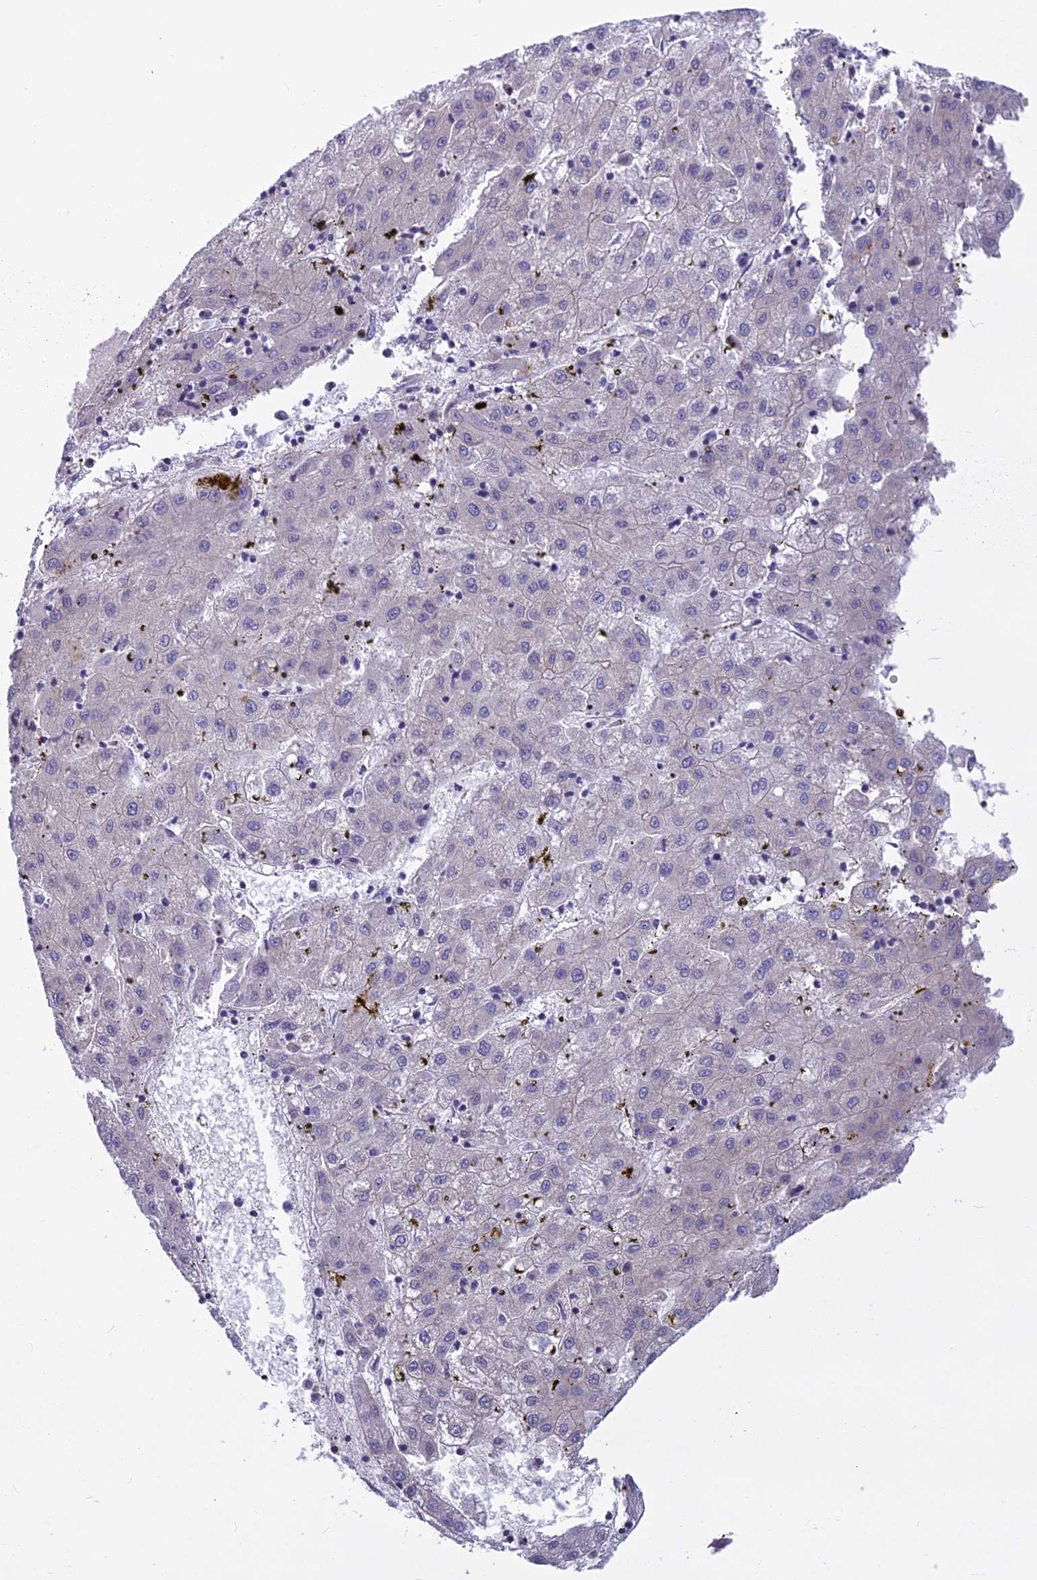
{"staining": {"intensity": "weak", "quantity": "<25%", "location": "cytoplasmic/membranous"}, "tissue": "liver cancer", "cell_type": "Tumor cells", "image_type": "cancer", "snomed": [{"axis": "morphology", "description": "Carcinoma, Hepatocellular, NOS"}, {"axis": "topography", "description": "Liver"}], "caption": "DAB (3,3'-diaminobenzidine) immunohistochemical staining of human hepatocellular carcinoma (liver) shows no significant staining in tumor cells.", "gene": "PCDHB14", "patient": {"sex": "male", "age": 72}}